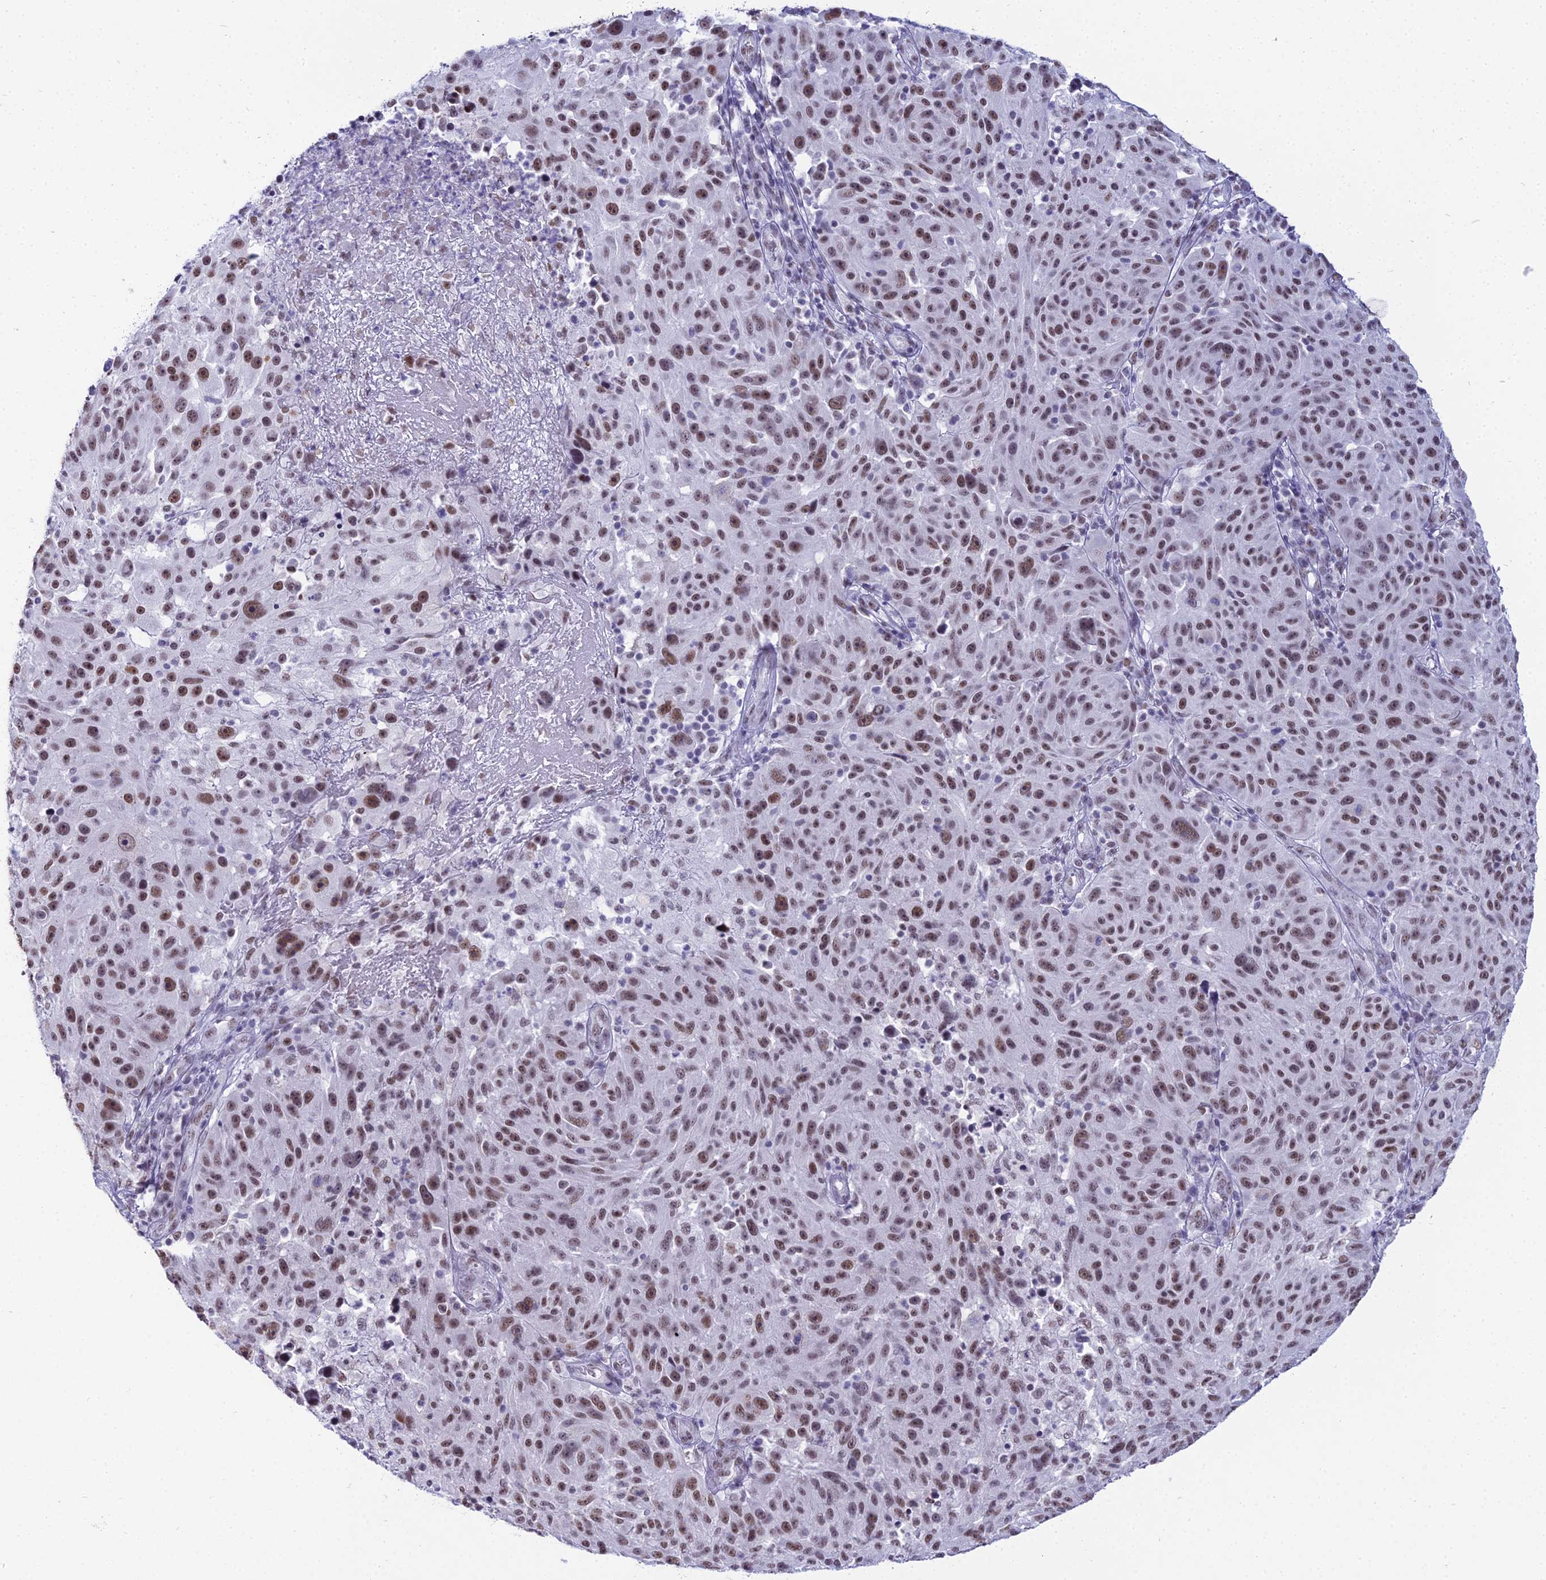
{"staining": {"intensity": "moderate", "quantity": ">75%", "location": "nuclear"}, "tissue": "melanoma", "cell_type": "Tumor cells", "image_type": "cancer", "snomed": [{"axis": "morphology", "description": "Malignant melanoma, NOS"}, {"axis": "topography", "description": "Skin"}], "caption": "A medium amount of moderate nuclear expression is present in approximately >75% of tumor cells in malignant melanoma tissue.", "gene": "RBM12", "patient": {"sex": "male", "age": 53}}